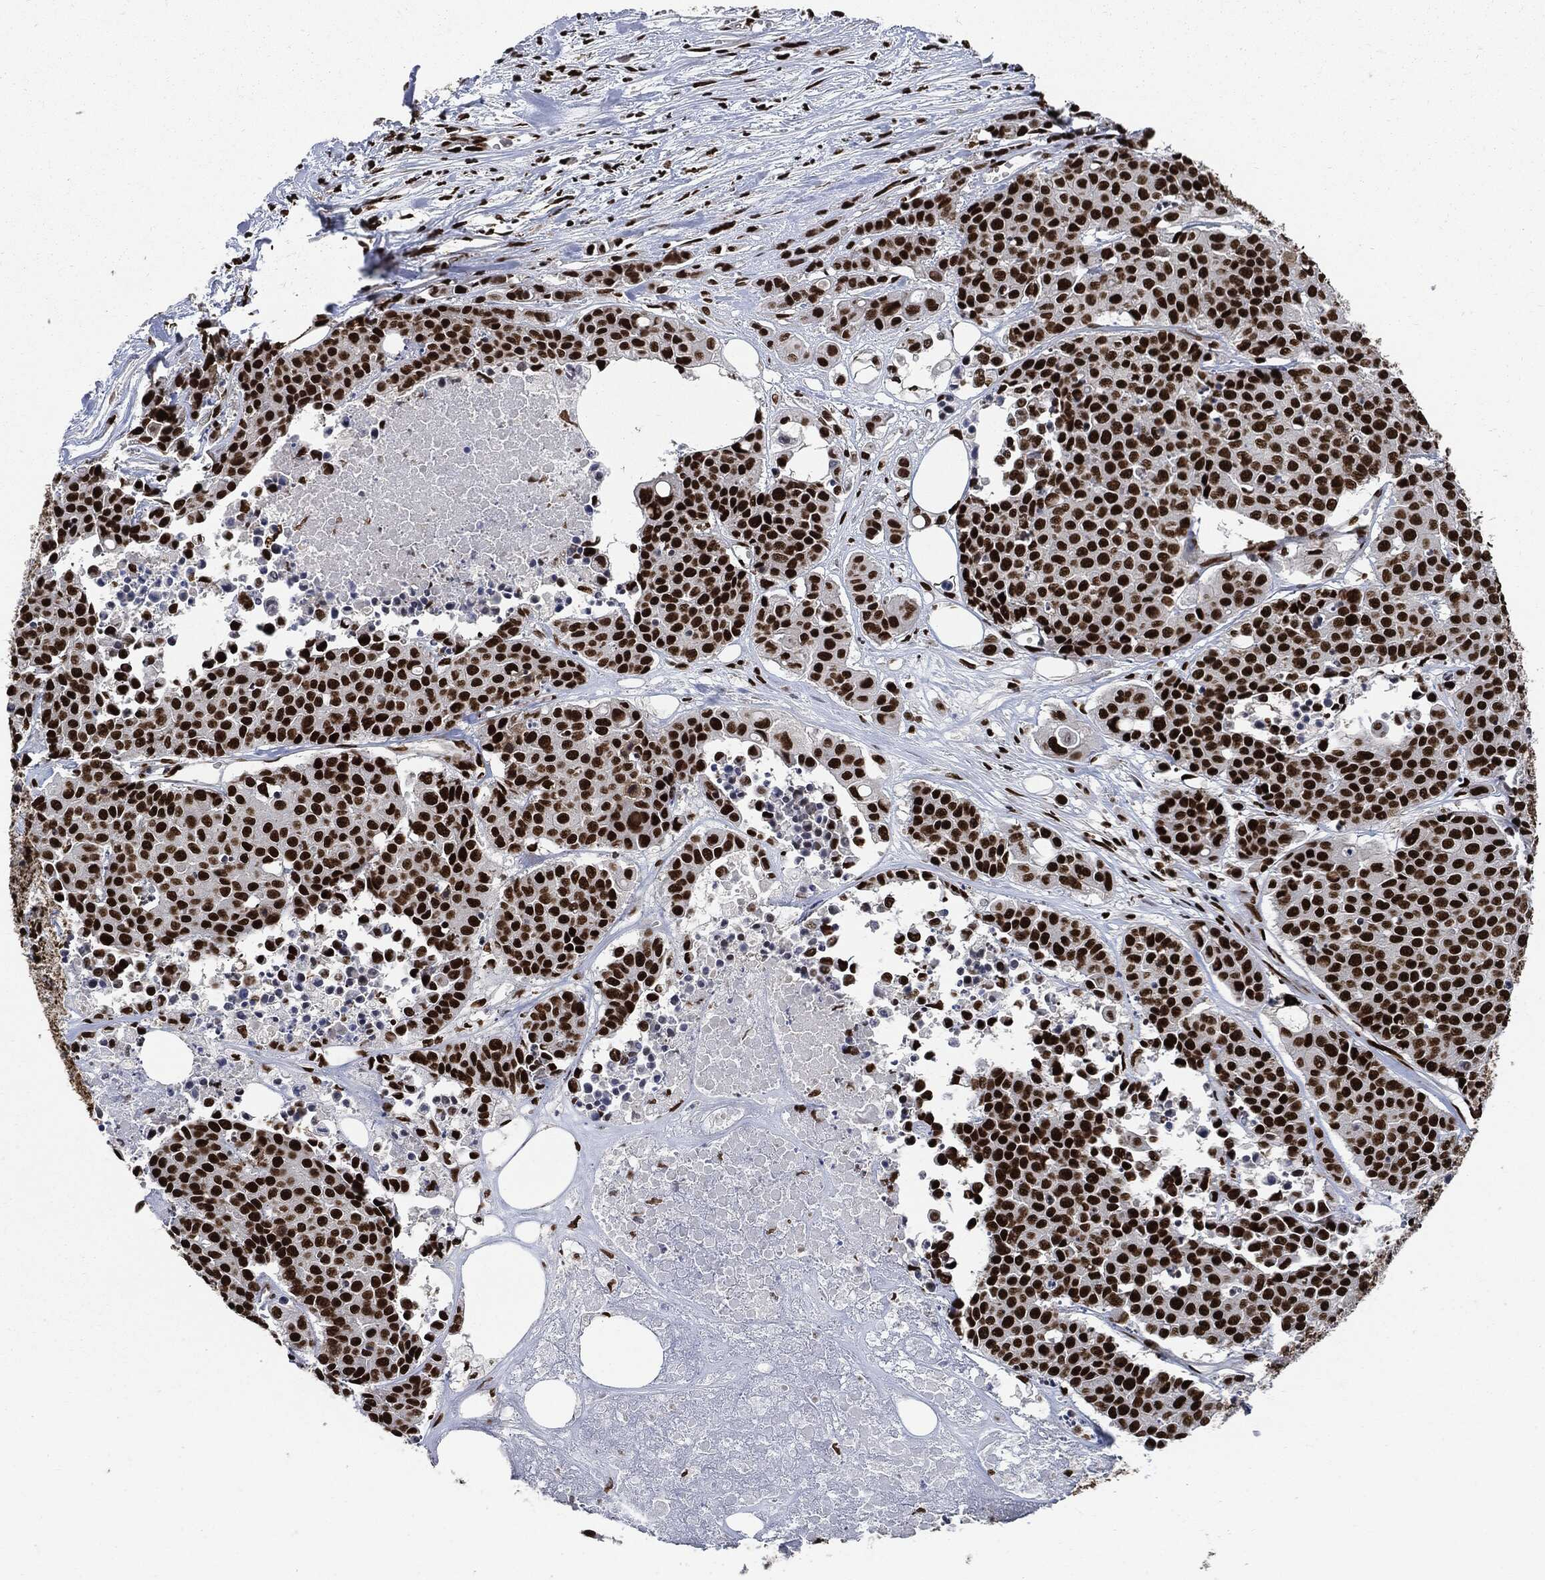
{"staining": {"intensity": "strong", "quantity": ">75%", "location": "nuclear"}, "tissue": "carcinoid", "cell_type": "Tumor cells", "image_type": "cancer", "snomed": [{"axis": "morphology", "description": "Carcinoid, malignant, NOS"}, {"axis": "topography", "description": "Colon"}], "caption": "Carcinoid stained for a protein exhibits strong nuclear positivity in tumor cells.", "gene": "RECQL", "patient": {"sex": "male", "age": 81}}